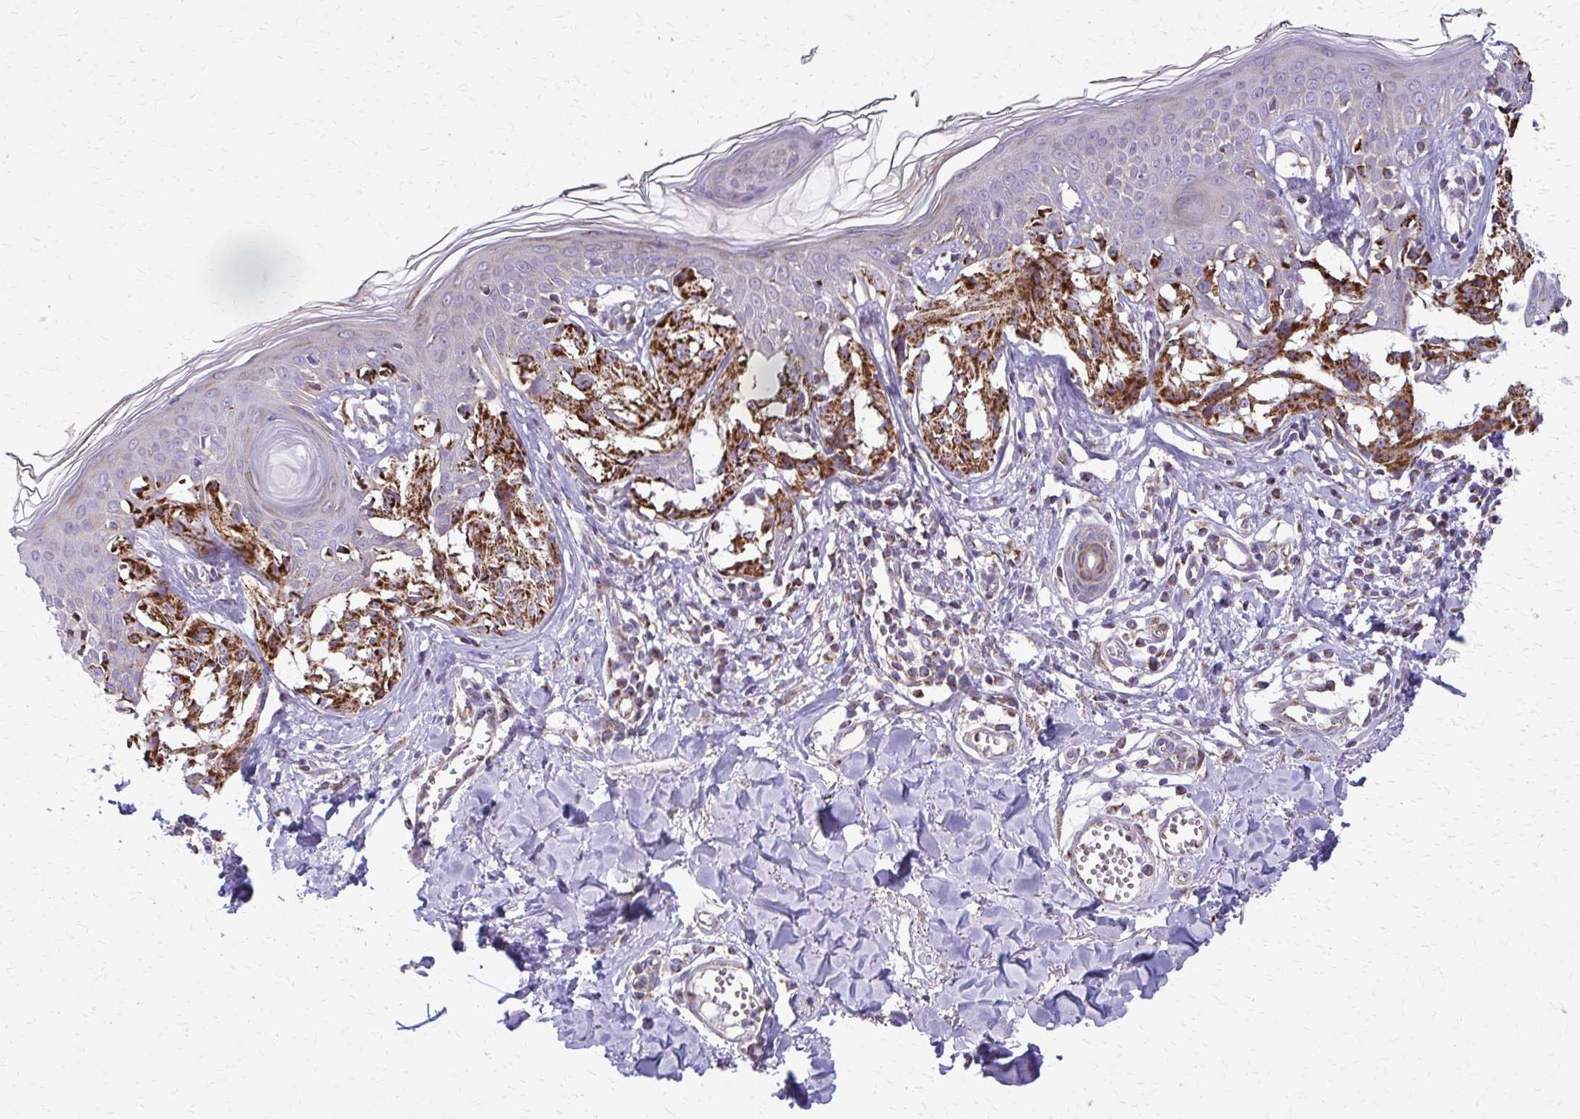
{"staining": {"intensity": "moderate", "quantity": ">75%", "location": "cytoplasmic/membranous"}, "tissue": "melanoma", "cell_type": "Tumor cells", "image_type": "cancer", "snomed": [{"axis": "morphology", "description": "Malignant melanoma, NOS"}, {"axis": "topography", "description": "Skin"}], "caption": "Tumor cells display medium levels of moderate cytoplasmic/membranous expression in about >75% of cells in malignant melanoma. (IHC, brightfield microscopy, high magnification).", "gene": "TVP23A", "patient": {"sex": "female", "age": 43}}